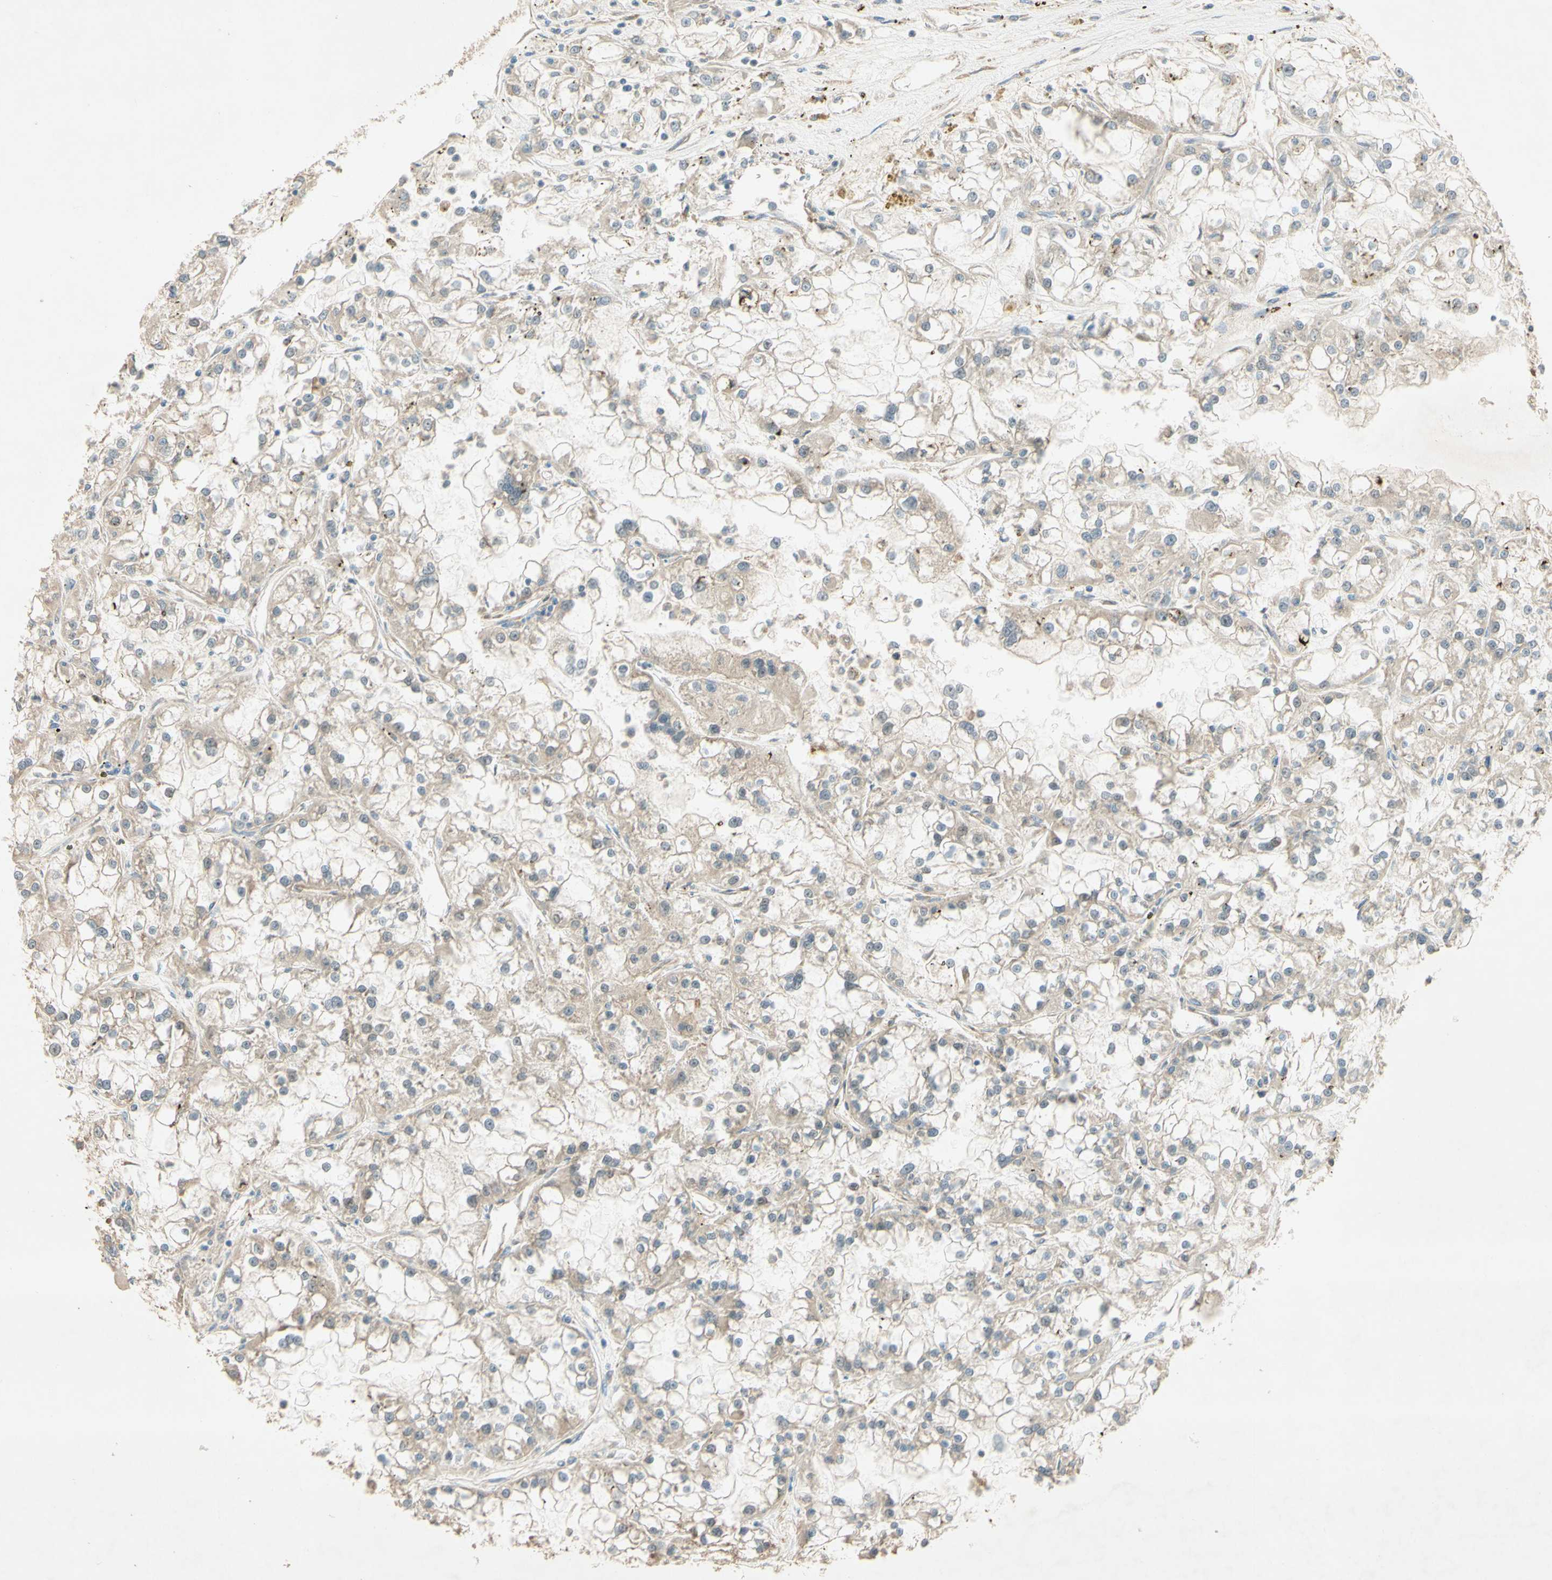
{"staining": {"intensity": "weak", "quantity": ">75%", "location": "cytoplasmic/membranous"}, "tissue": "renal cancer", "cell_type": "Tumor cells", "image_type": "cancer", "snomed": [{"axis": "morphology", "description": "Adenocarcinoma, NOS"}, {"axis": "topography", "description": "Kidney"}], "caption": "Adenocarcinoma (renal) stained with DAB (3,3'-diaminobenzidine) IHC demonstrates low levels of weak cytoplasmic/membranous positivity in approximately >75% of tumor cells.", "gene": "ADAM17", "patient": {"sex": "female", "age": 52}}